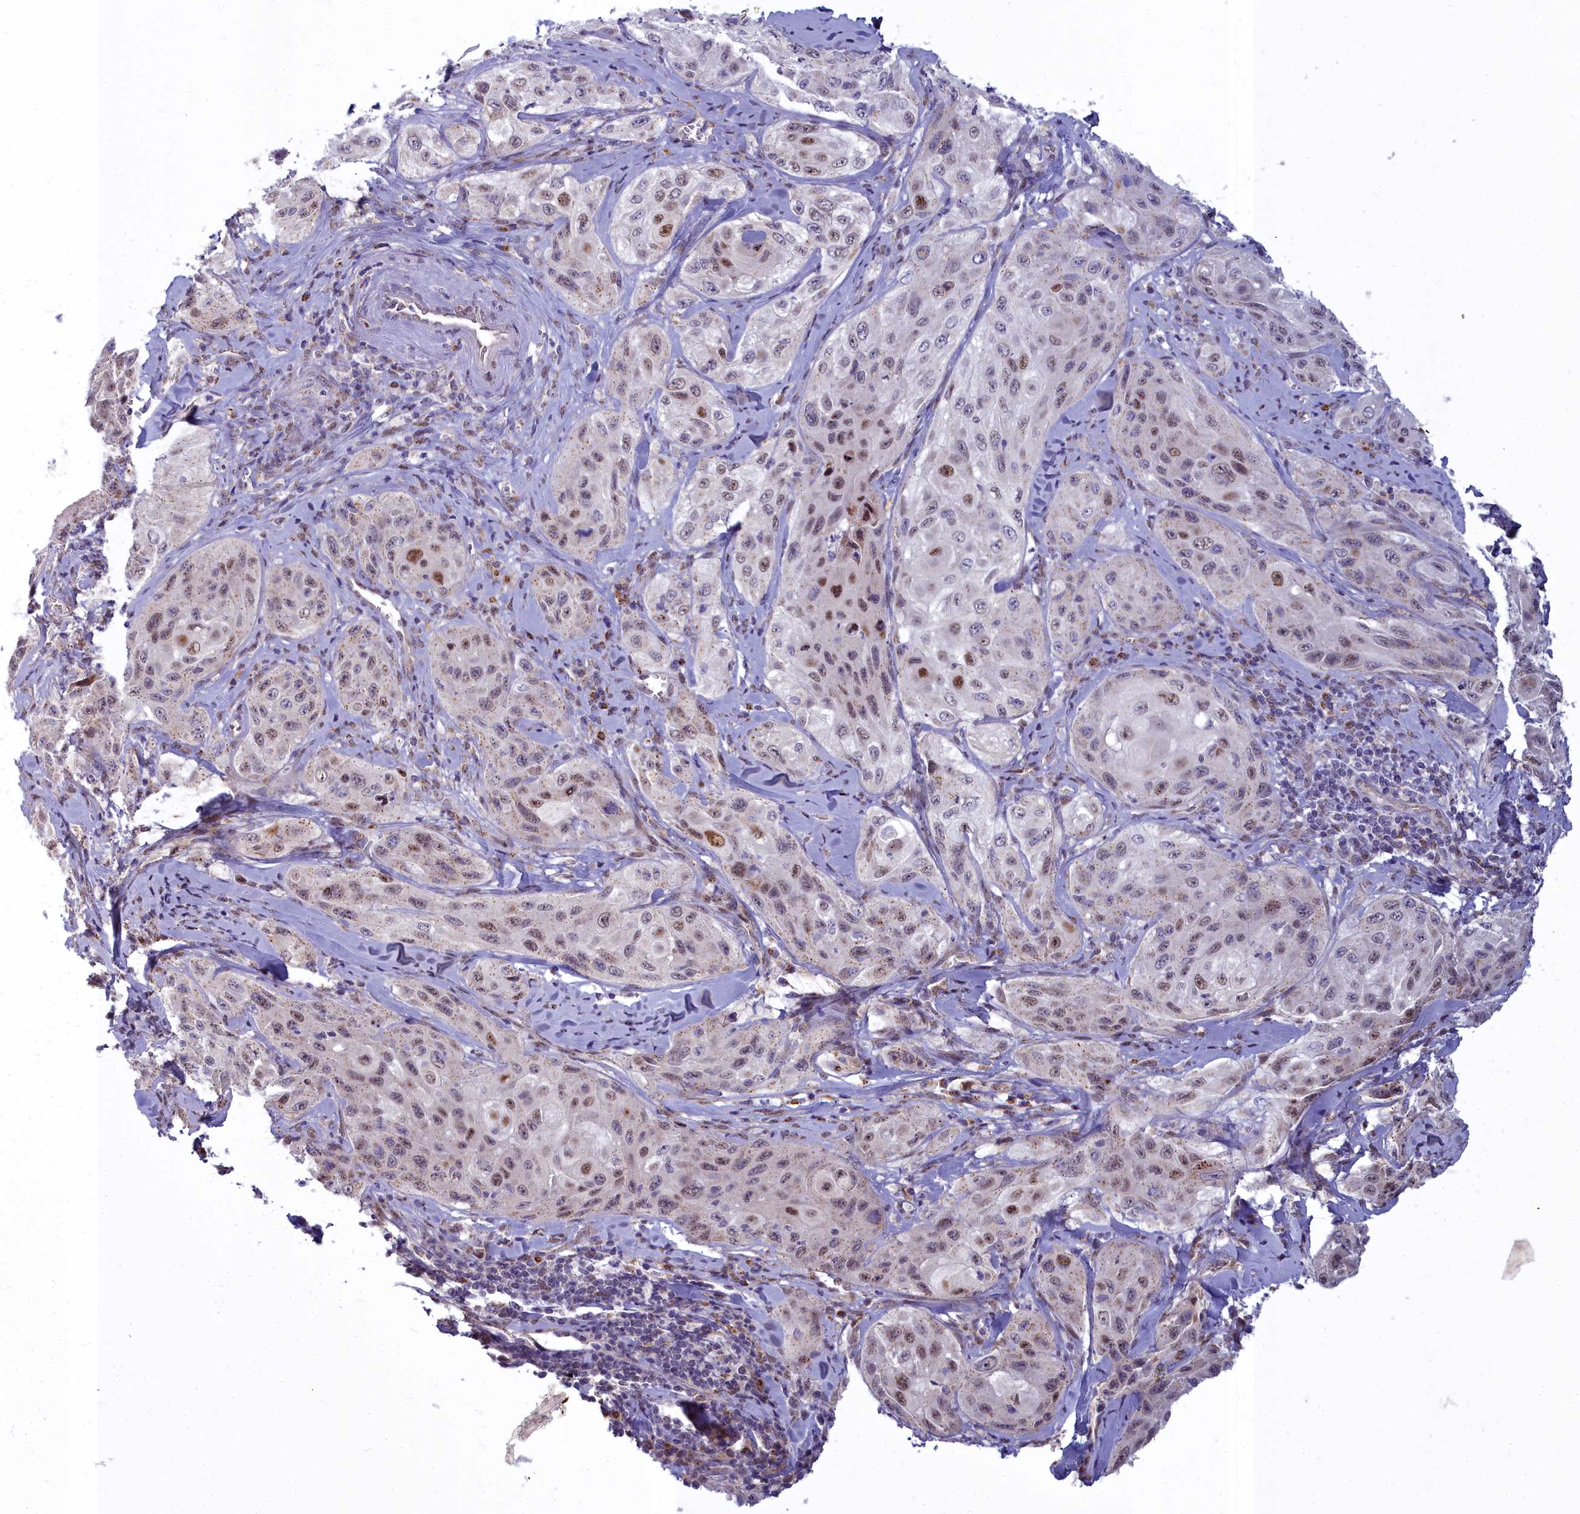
{"staining": {"intensity": "moderate", "quantity": "<25%", "location": "nuclear"}, "tissue": "cervical cancer", "cell_type": "Tumor cells", "image_type": "cancer", "snomed": [{"axis": "morphology", "description": "Squamous cell carcinoma, NOS"}, {"axis": "topography", "description": "Cervix"}], "caption": "This is an image of immunohistochemistry staining of cervical cancer (squamous cell carcinoma), which shows moderate staining in the nuclear of tumor cells.", "gene": "WDPCP", "patient": {"sex": "female", "age": 42}}